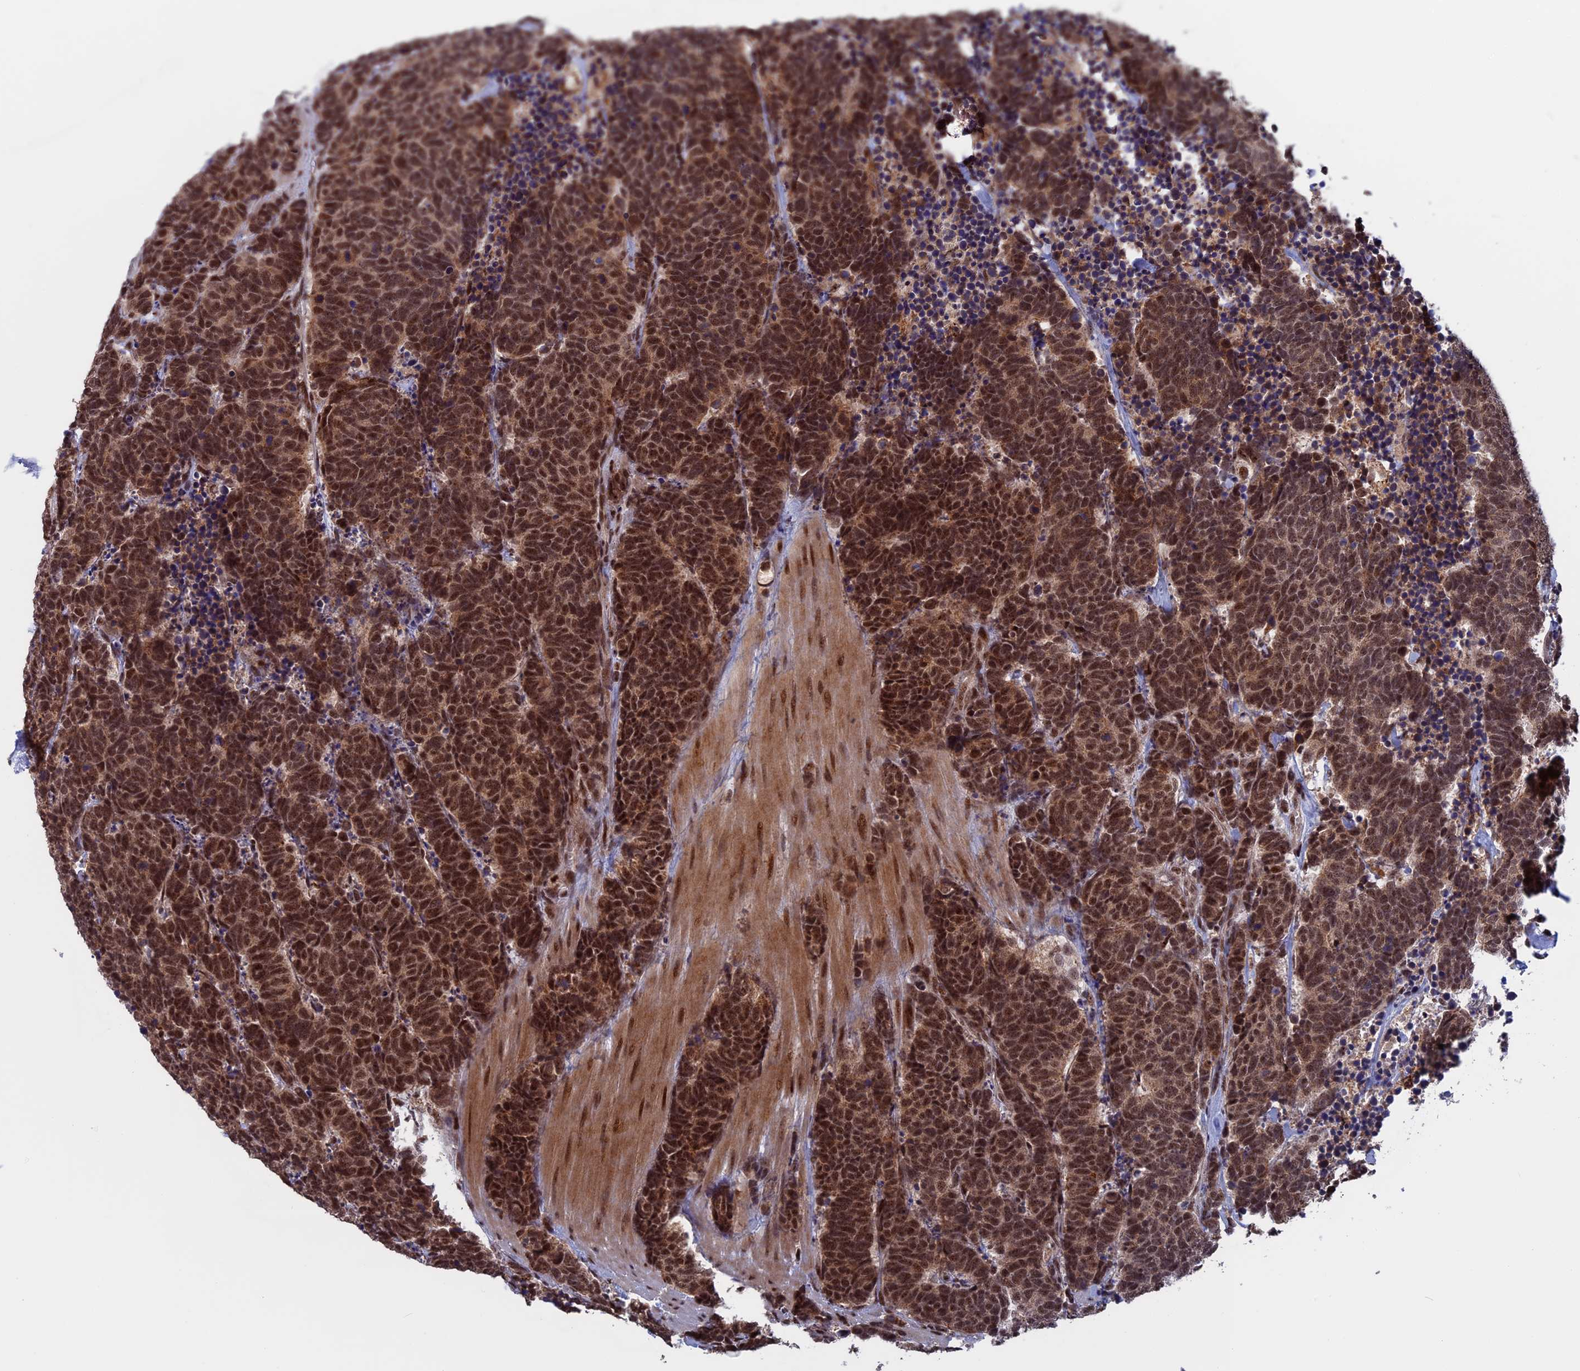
{"staining": {"intensity": "moderate", "quantity": ">75%", "location": "nuclear"}, "tissue": "carcinoid", "cell_type": "Tumor cells", "image_type": "cancer", "snomed": [{"axis": "morphology", "description": "Carcinoma, NOS"}, {"axis": "morphology", "description": "Carcinoid, malignant, NOS"}, {"axis": "topography", "description": "Urinary bladder"}], "caption": "Human carcinoid stained for a protein (brown) displays moderate nuclear positive staining in approximately >75% of tumor cells.", "gene": "CACTIN", "patient": {"sex": "male", "age": 57}}